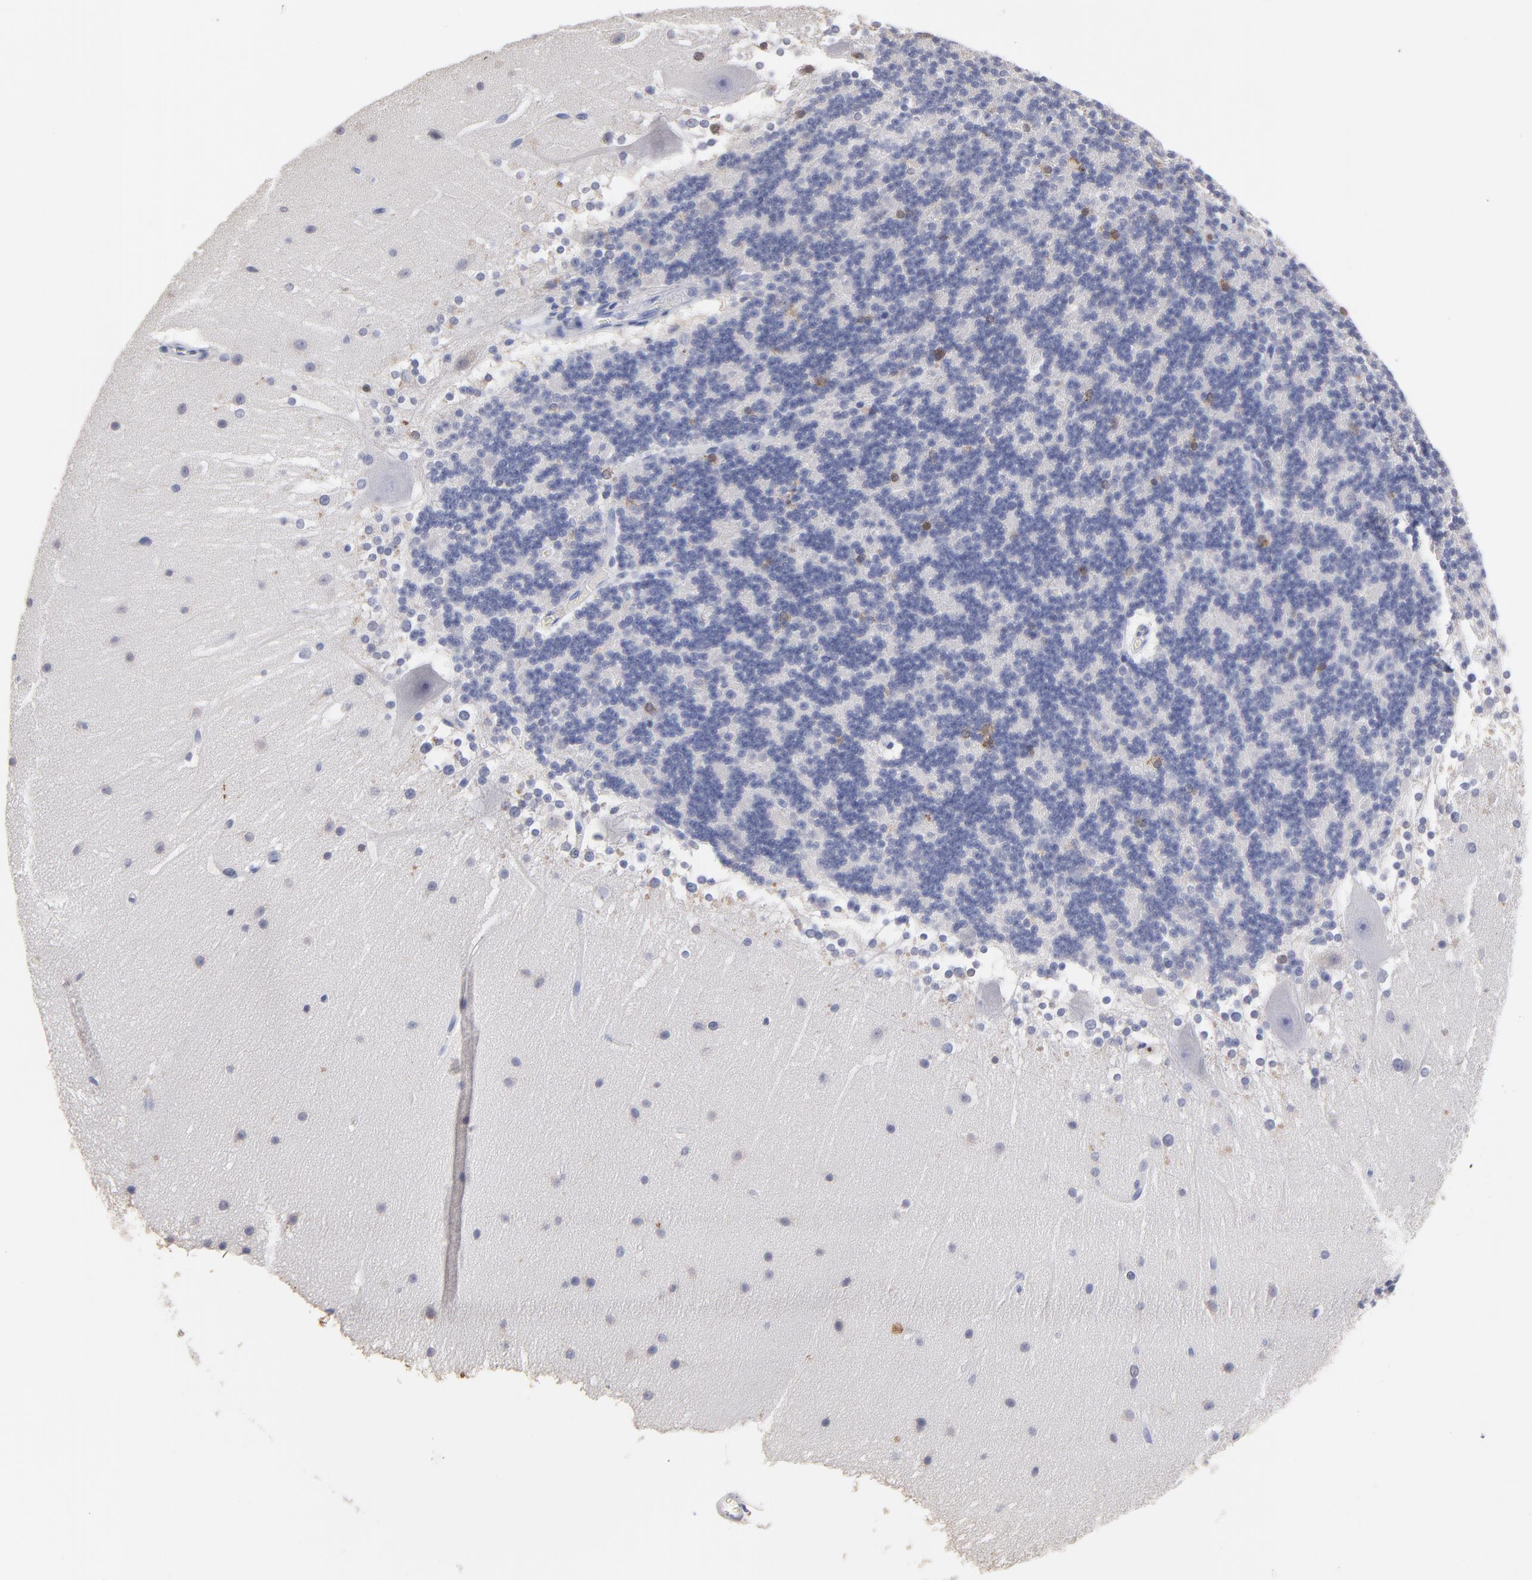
{"staining": {"intensity": "moderate", "quantity": "<25%", "location": "nuclear"}, "tissue": "cerebellum", "cell_type": "Cells in granular layer", "image_type": "normal", "snomed": [{"axis": "morphology", "description": "Normal tissue, NOS"}, {"axis": "topography", "description": "Cerebellum"}], "caption": "Cells in granular layer show low levels of moderate nuclear expression in approximately <25% of cells in normal cerebellum.", "gene": "SMARCA1", "patient": {"sex": "female", "age": 19}}